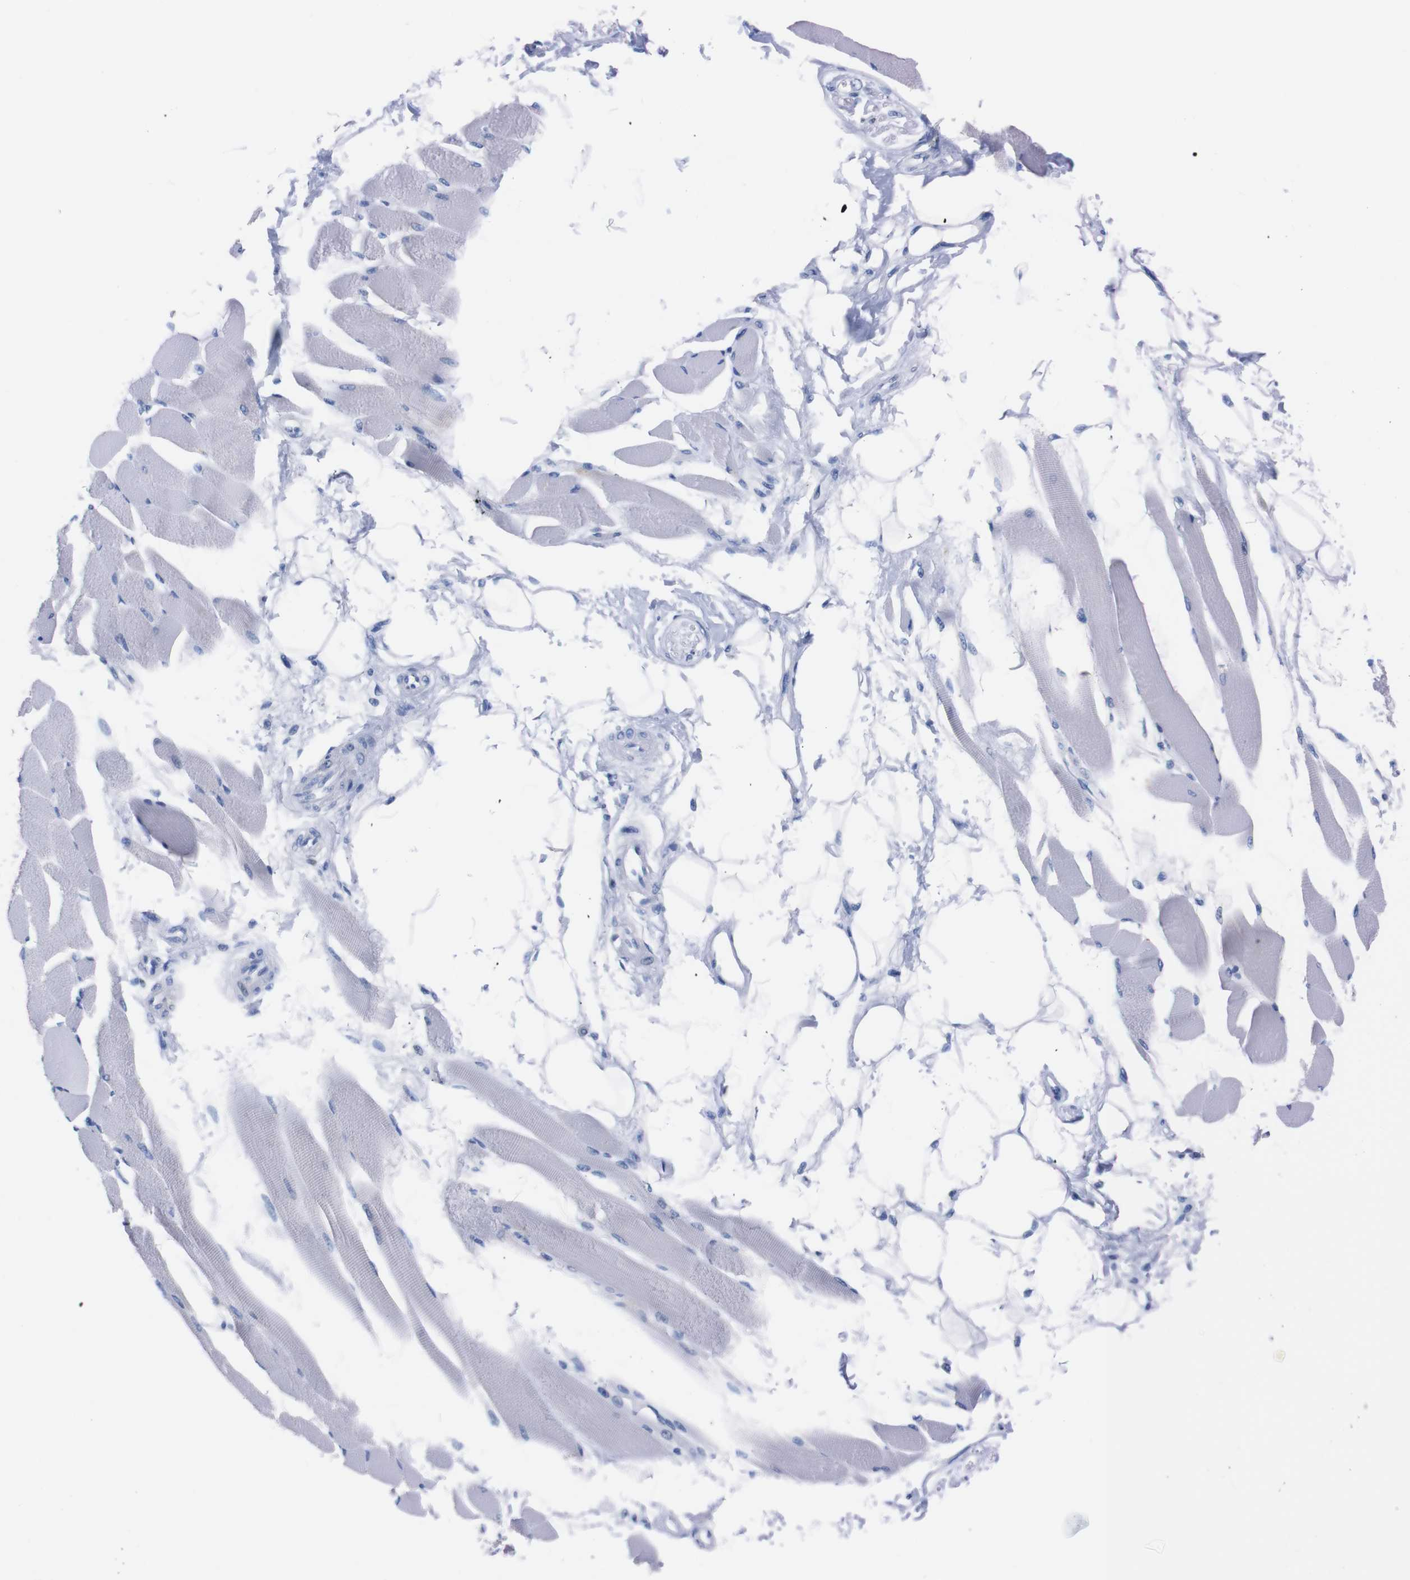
{"staining": {"intensity": "negative", "quantity": "none", "location": "none"}, "tissue": "skeletal muscle", "cell_type": "Myocytes", "image_type": "normal", "snomed": [{"axis": "morphology", "description": "Normal tissue, NOS"}, {"axis": "topography", "description": "Skeletal muscle"}, {"axis": "topography", "description": "Peripheral nerve tissue"}], "caption": "The photomicrograph displays no significant positivity in myocytes of skeletal muscle.", "gene": "P2RY12", "patient": {"sex": "female", "age": 84}}